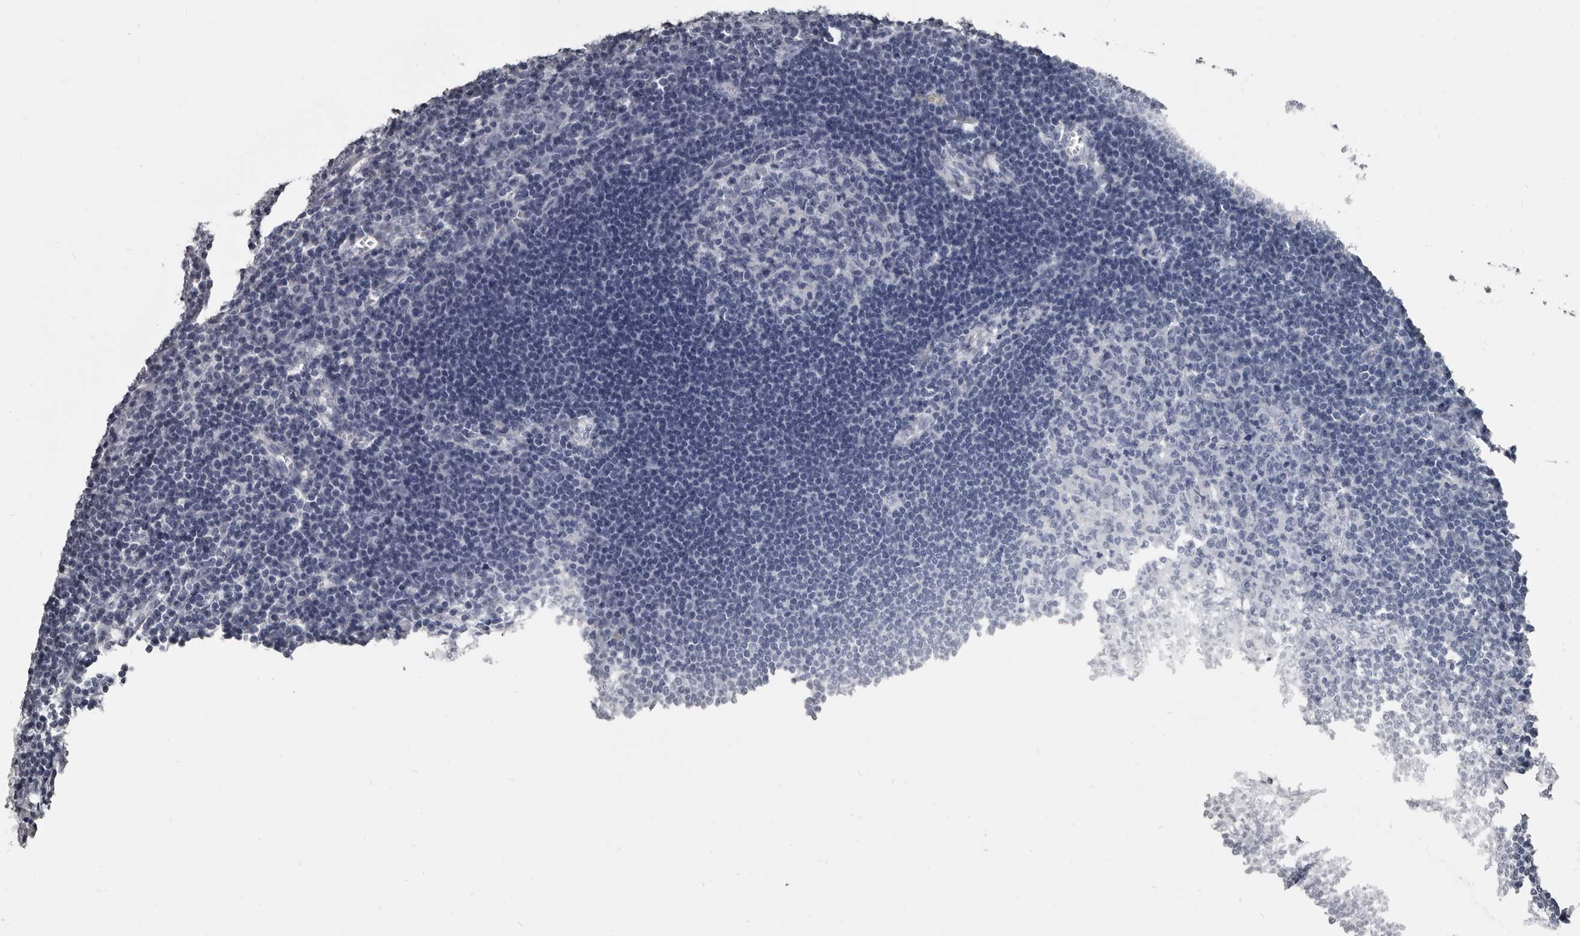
{"staining": {"intensity": "negative", "quantity": "none", "location": "none"}, "tissue": "lymph node", "cell_type": "Germinal center cells", "image_type": "normal", "snomed": [{"axis": "morphology", "description": "Normal tissue, NOS"}, {"axis": "morphology", "description": "Malignant melanoma, Metastatic site"}, {"axis": "topography", "description": "Lymph node"}], "caption": "Human lymph node stained for a protein using immunohistochemistry displays no expression in germinal center cells.", "gene": "GREB1", "patient": {"sex": "male", "age": 41}}